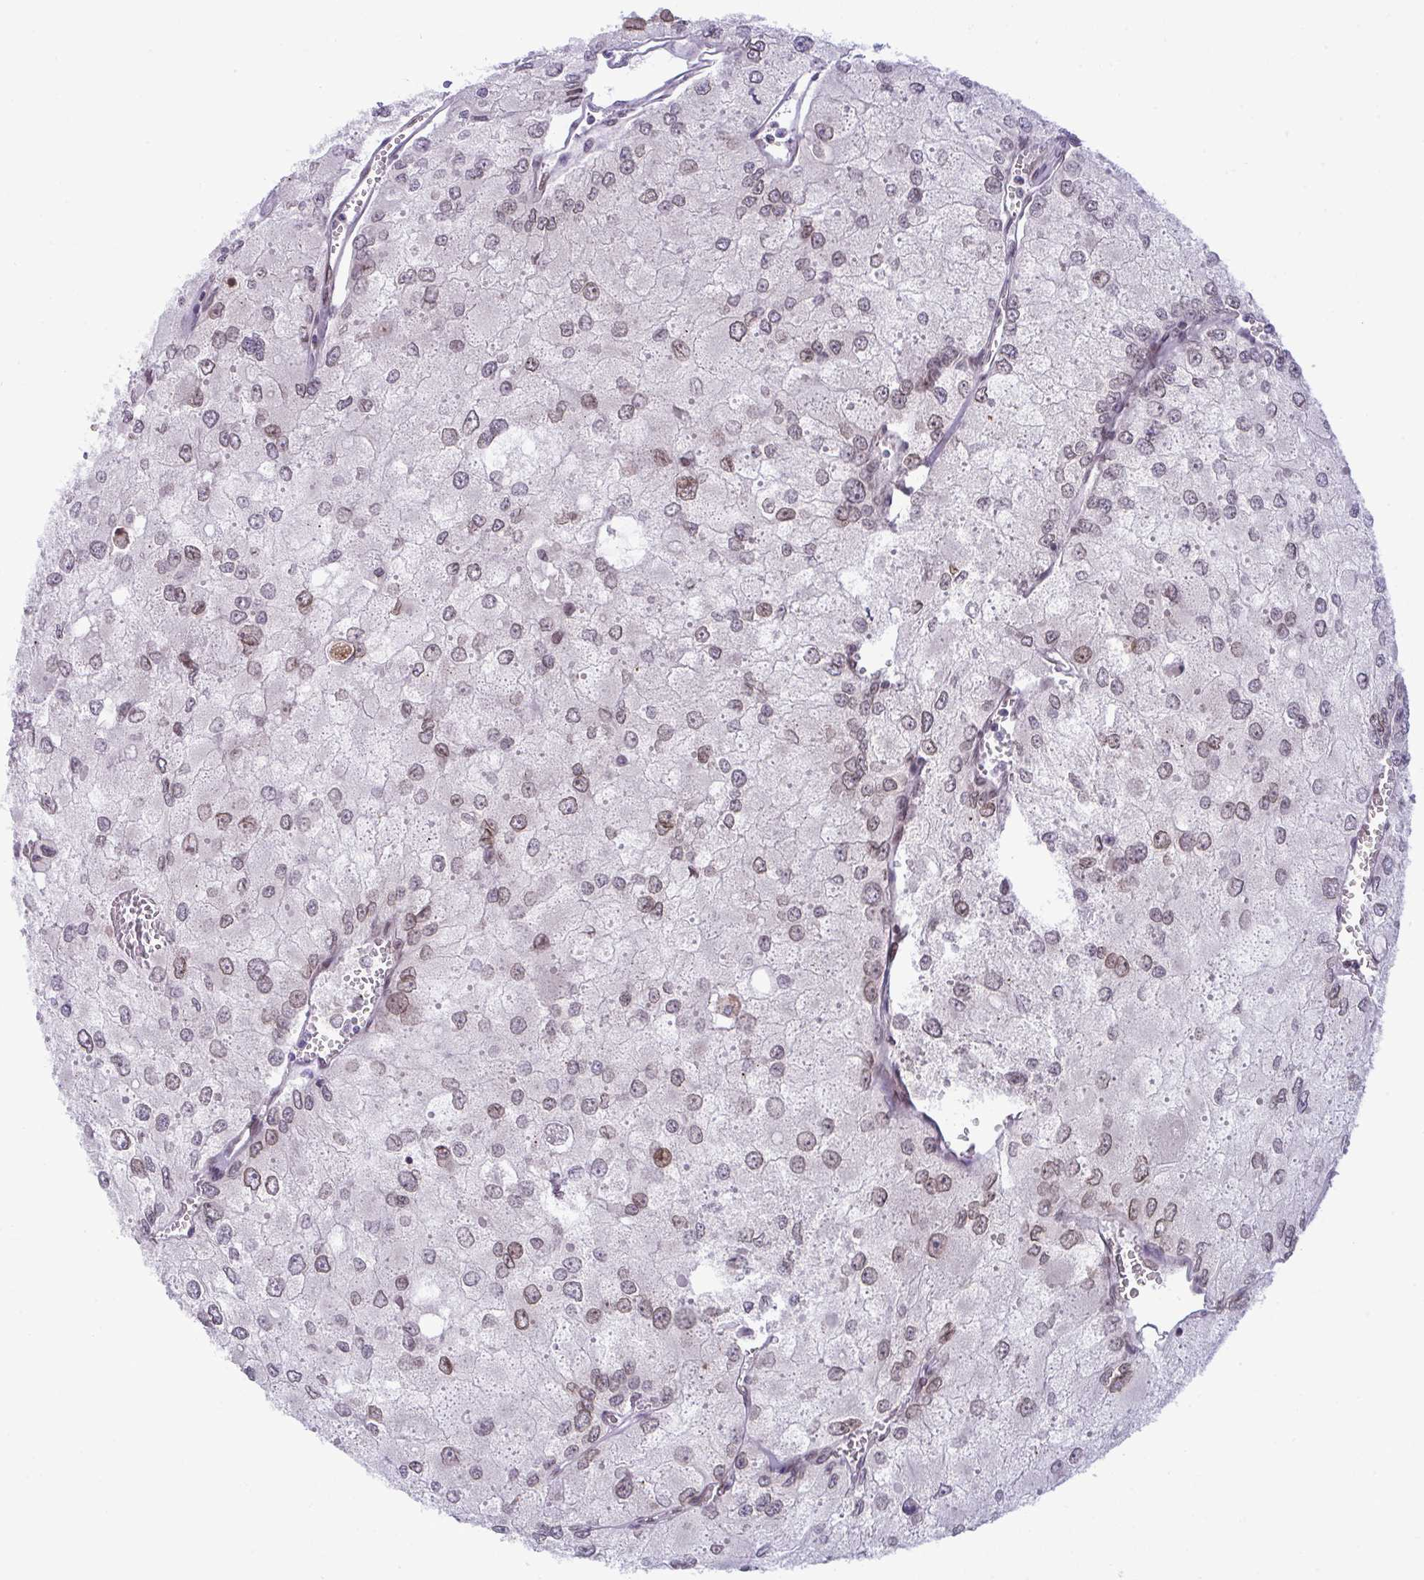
{"staining": {"intensity": "moderate", "quantity": "25%-75%", "location": "cytoplasmic/membranous,nuclear"}, "tissue": "renal cancer", "cell_type": "Tumor cells", "image_type": "cancer", "snomed": [{"axis": "morphology", "description": "Adenocarcinoma, NOS"}, {"axis": "topography", "description": "Kidney"}], "caption": "Moderate cytoplasmic/membranous and nuclear expression for a protein is seen in about 25%-75% of tumor cells of renal cancer (adenocarcinoma) using immunohistochemistry (IHC).", "gene": "RANBP2", "patient": {"sex": "female", "age": 70}}